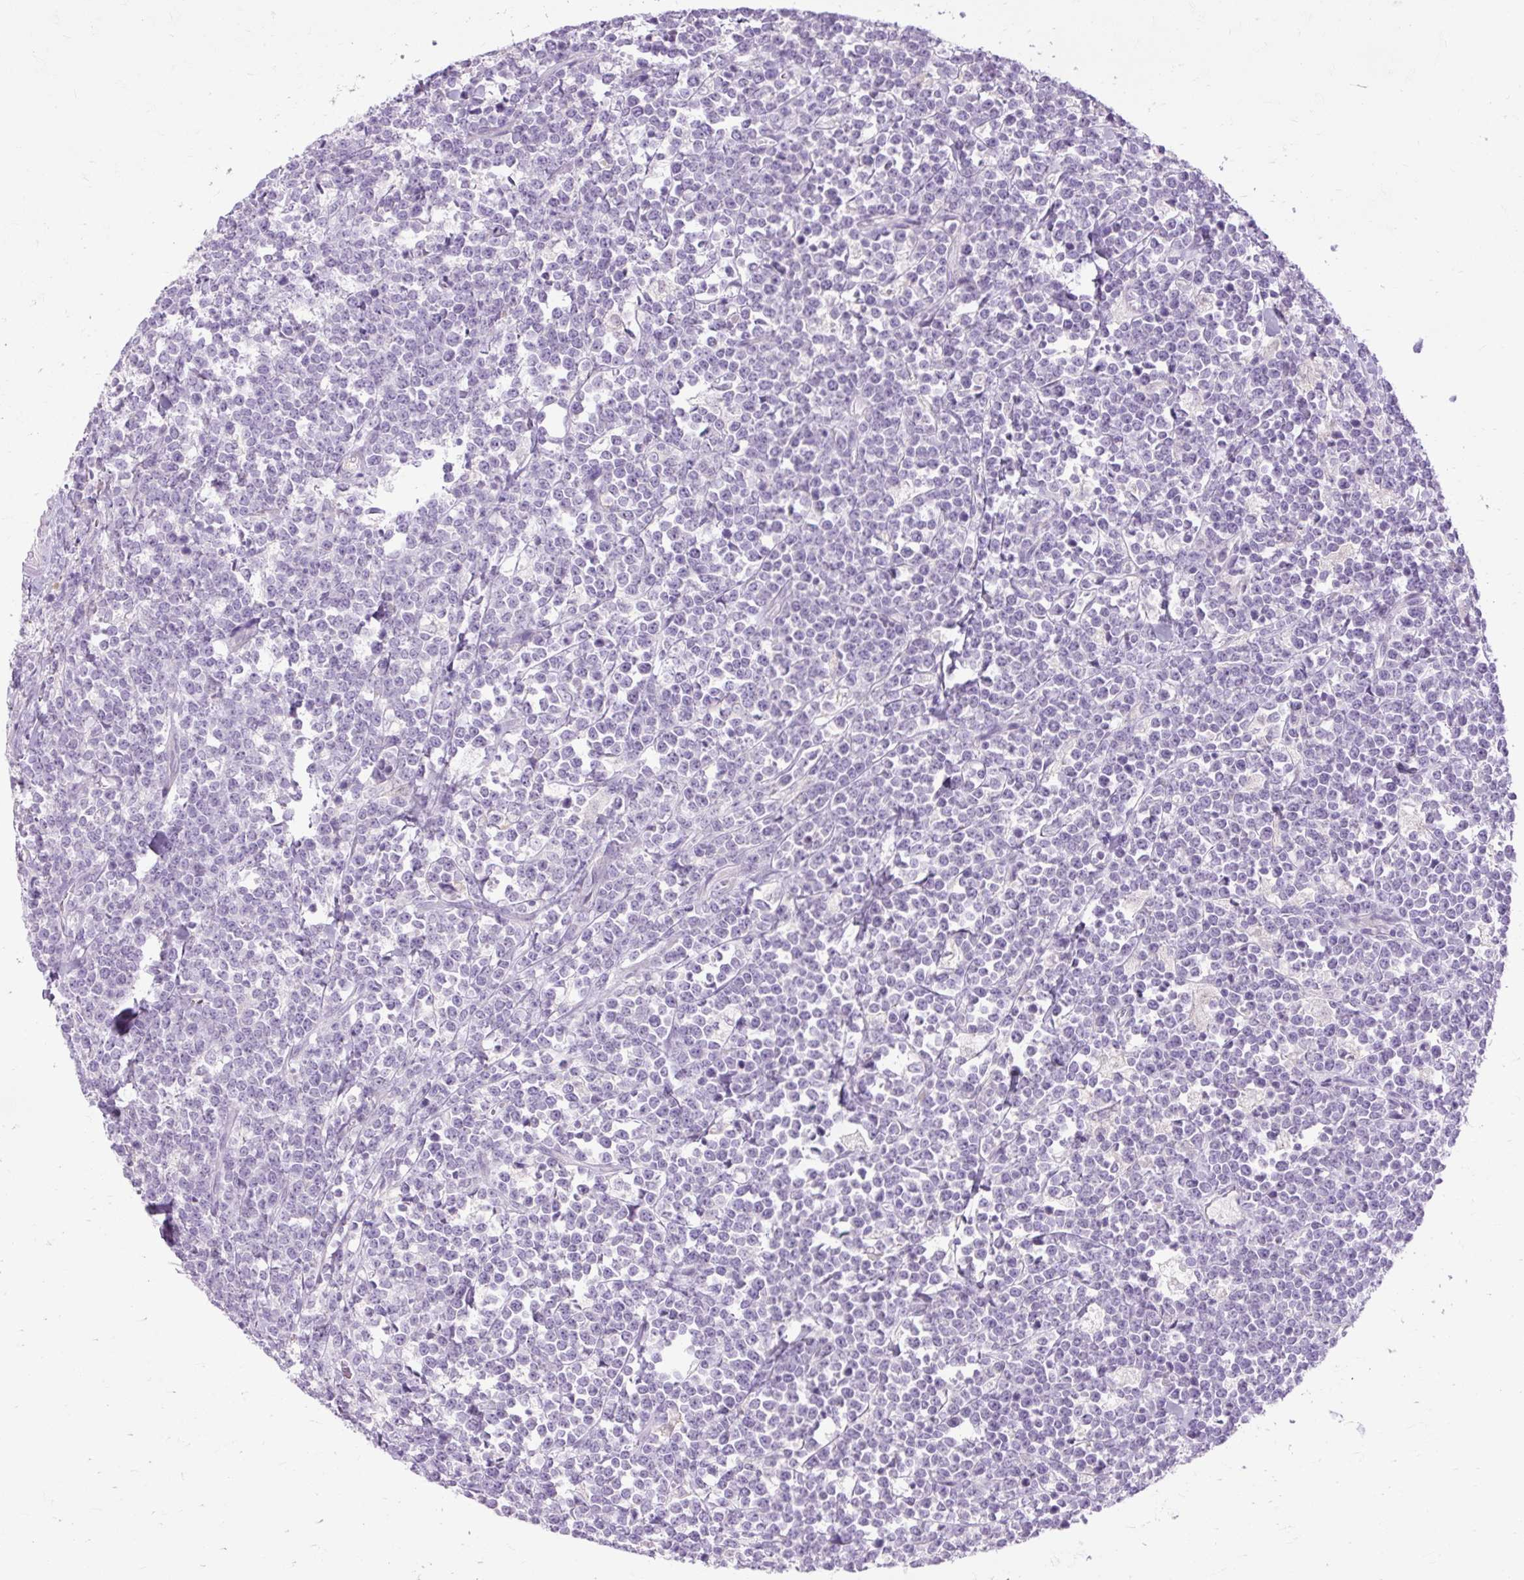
{"staining": {"intensity": "negative", "quantity": "none", "location": "none"}, "tissue": "lymphoma", "cell_type": "Tumor cells", "image_type": "cancer", "snomed": [{"axis": "morphology", "description": "Malignant lymphoma, non-Hodgkin's type, High grade"}, {"axis": "topography", "description": "Small intestine"}, {"axis": "topography", "description": "Colon"}], "caption": "This is a image of immunohistochemistry (IHC) staining of lymphoma, which shows no staining in tumor cells.", "gene": "ARRDC2", "patient": {"sex": "male", "age": 8}}